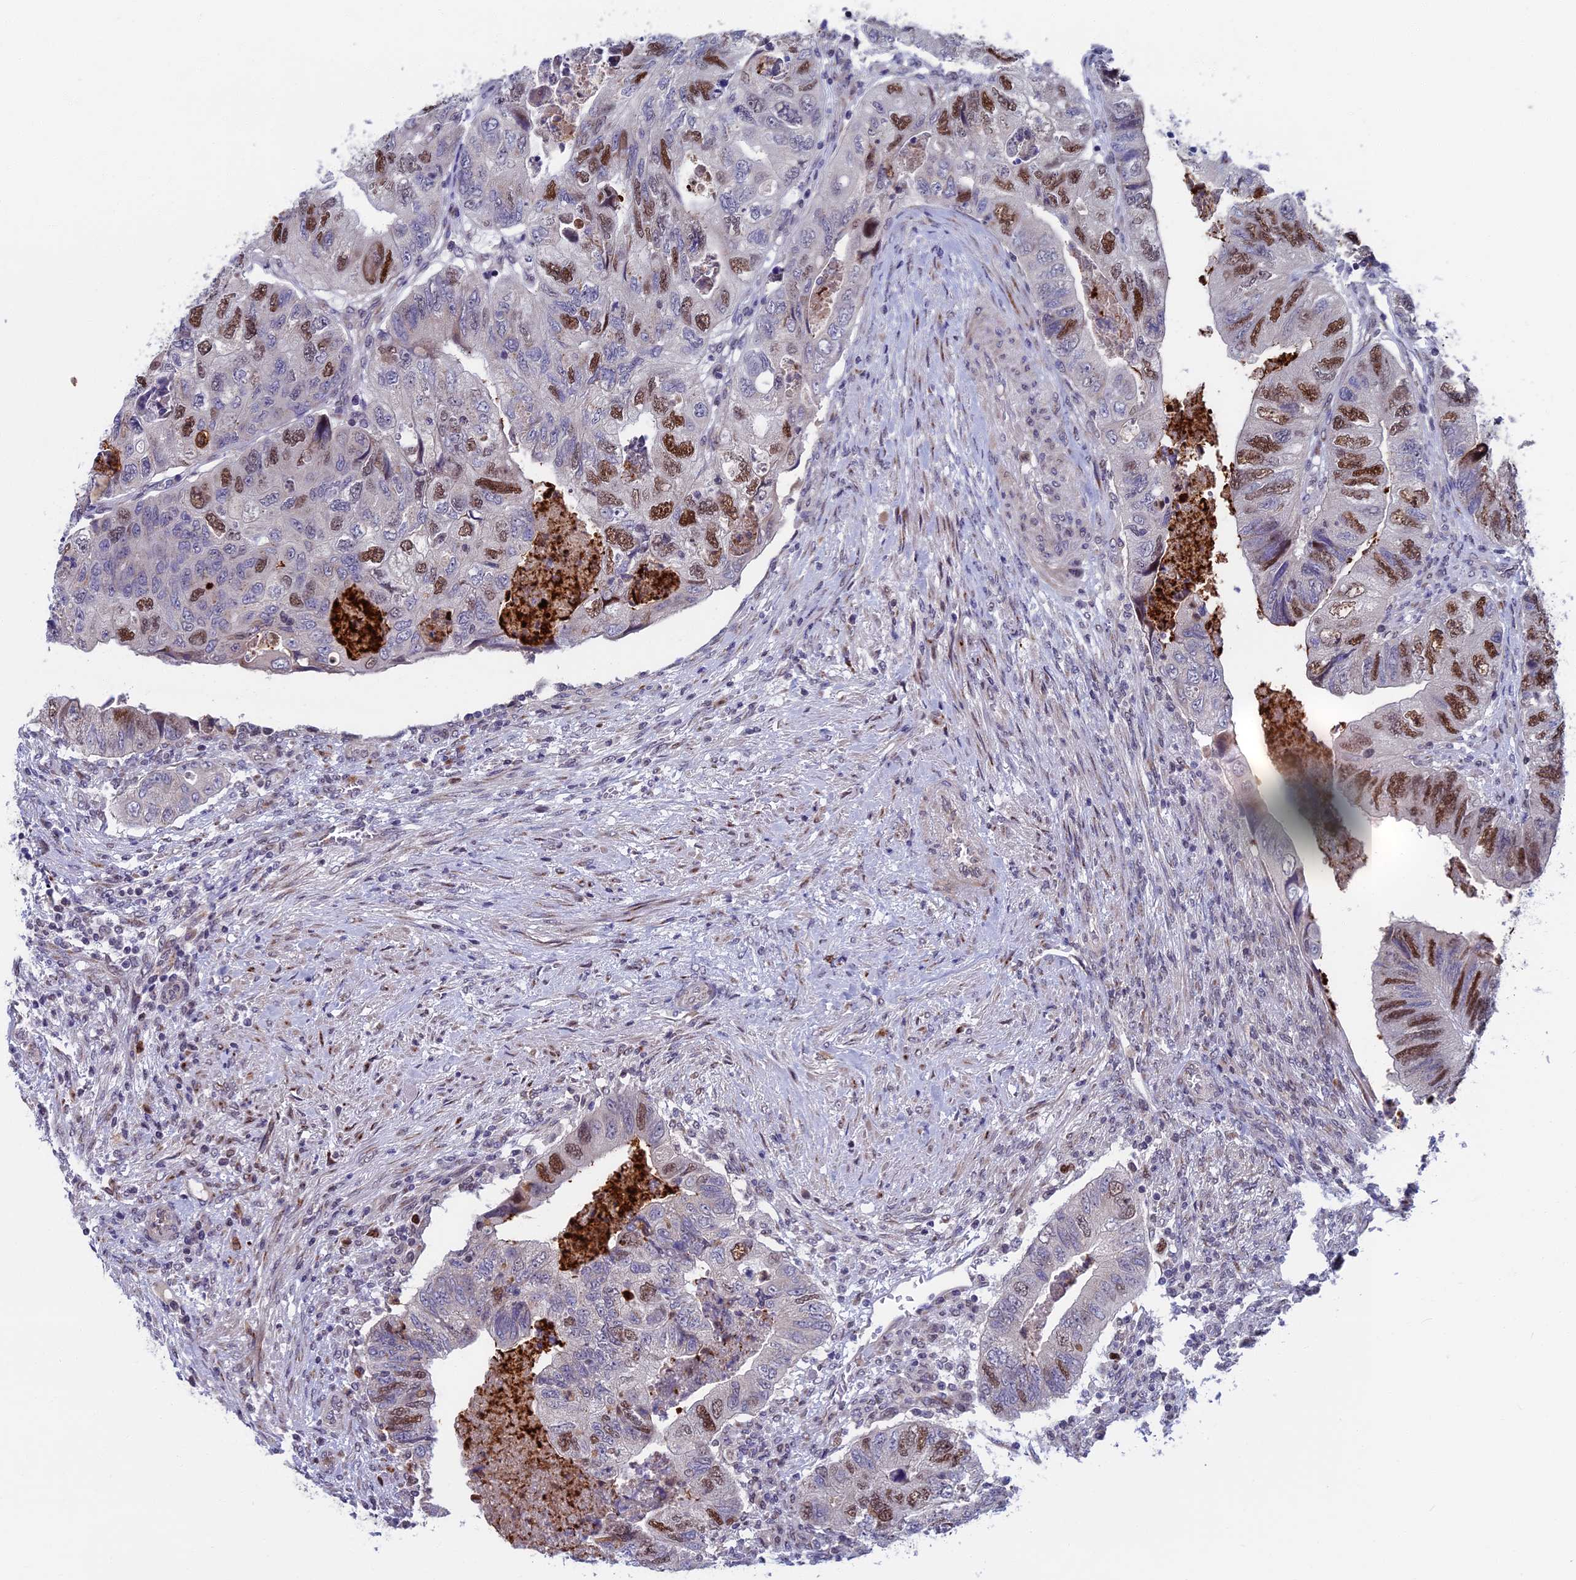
{"staining": {"intensity": "strong", "quantity": "<25%", "location": "nuclear"}, "tissue": "colorectal cancer", "cell_type": "Tumor cells", "image_type": "cancer", "snomed": [{"axis": "morphology", "description": "Adenocarcinoma, NOS"}, {"axis": "topography", "description": "Rectum"}], "caption": "Tumor cells exhibit strong nuclear positivity in about <25% of cells in colorectal cancer.", "gene": "LIG1", "patient": {"sex": "male", "age": 63}}